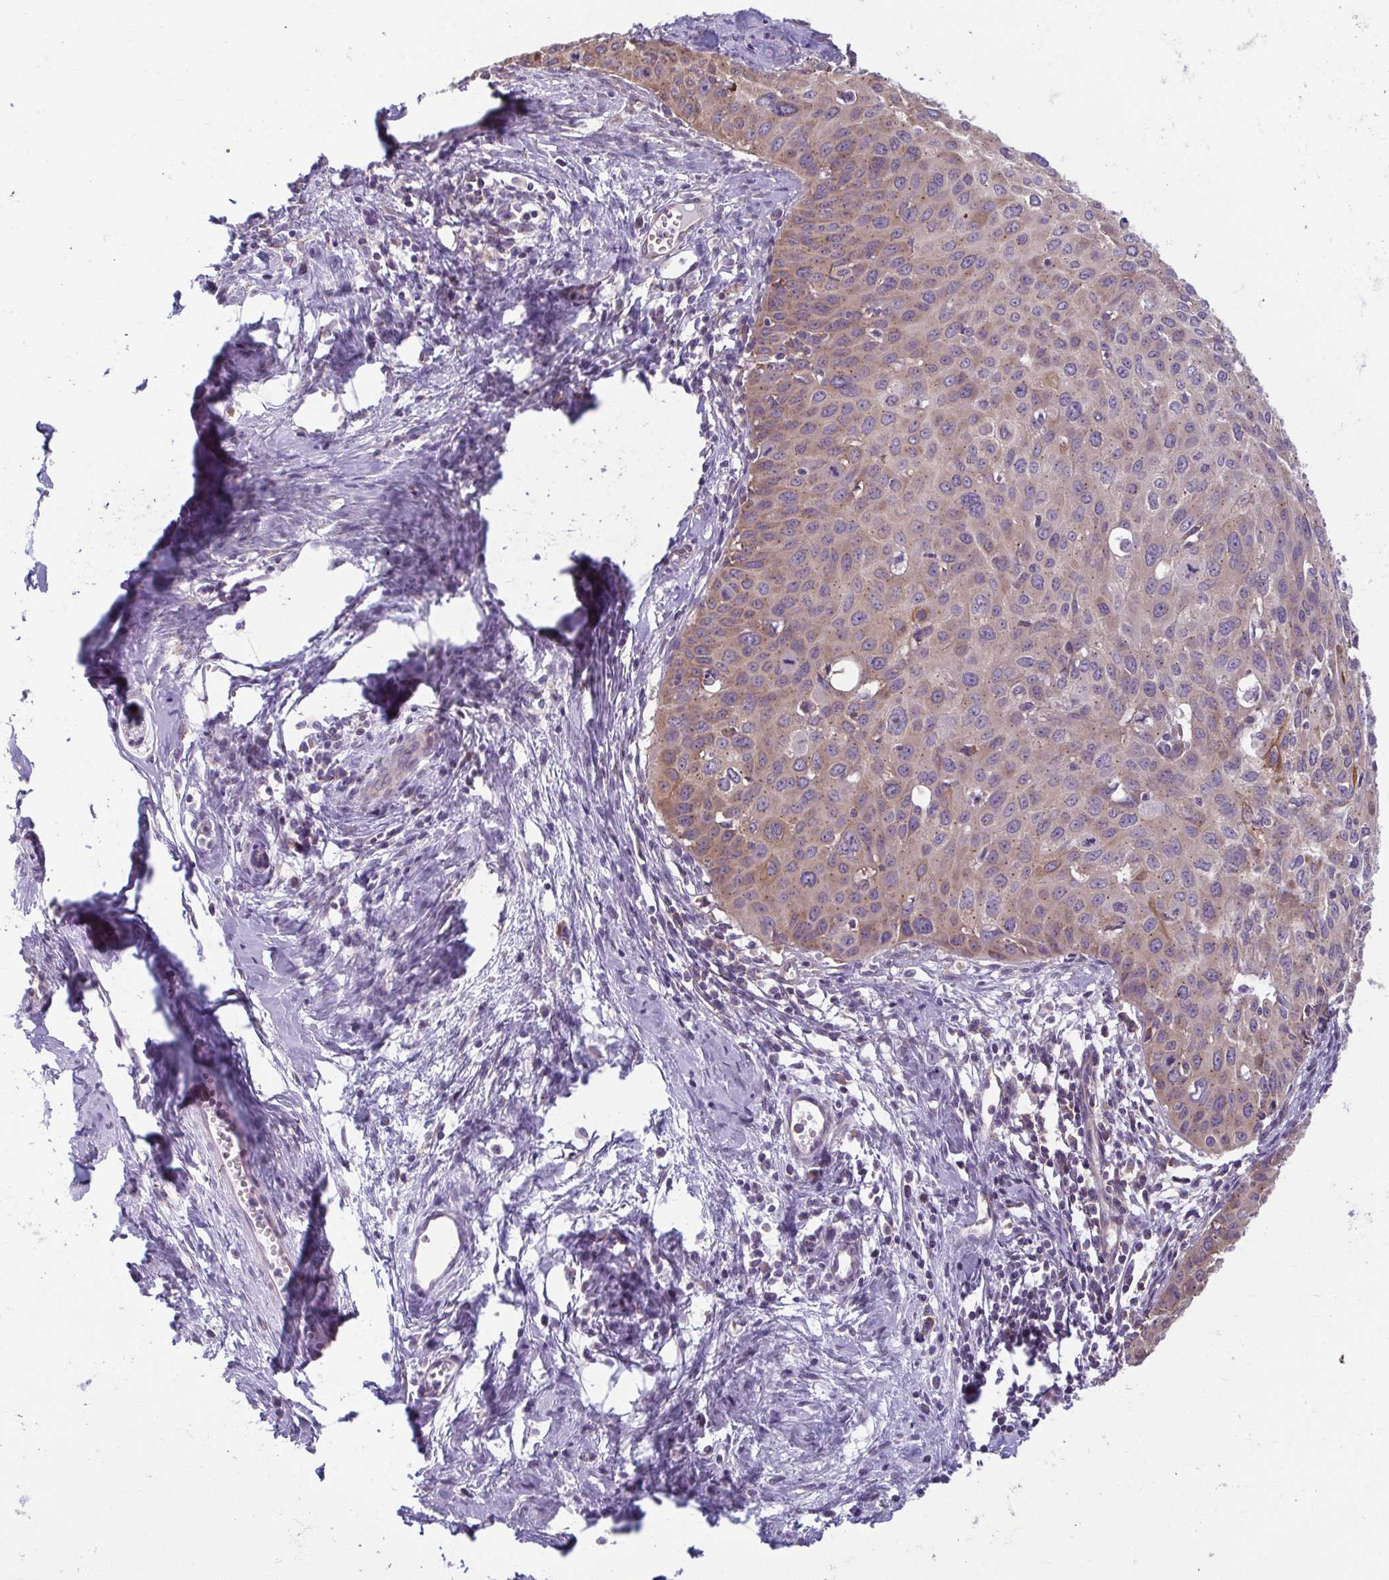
{"staining": {"intensity": "weak", "quantity": ">75%", "location": "cytoplasmic/membranous"}, "tissue": "cervical cancer", "cell_type": "Tumor cells", "image_type": "cancer", "snomed": [{"axis": "morphology", "description": "Squamous cell carcinoma, NOS"}, {"axis": "topography", "description": "Cervix"}], "caption": "A high-resolution image shows immunohistochemistry (IHC) staining of cervical squamous cell carcinoma, which reveals weak cytoplasmic/membranous expression in about >75% of tumor cells. The protein of interest is stained brown, and the nuclei are stained in blue (DAB (3,3'-diaminobenzidine) IHC with brightfield microscopy, high magnification).", "gene": "TMEM108", "patient": {"sex": "female", "age": 50}}